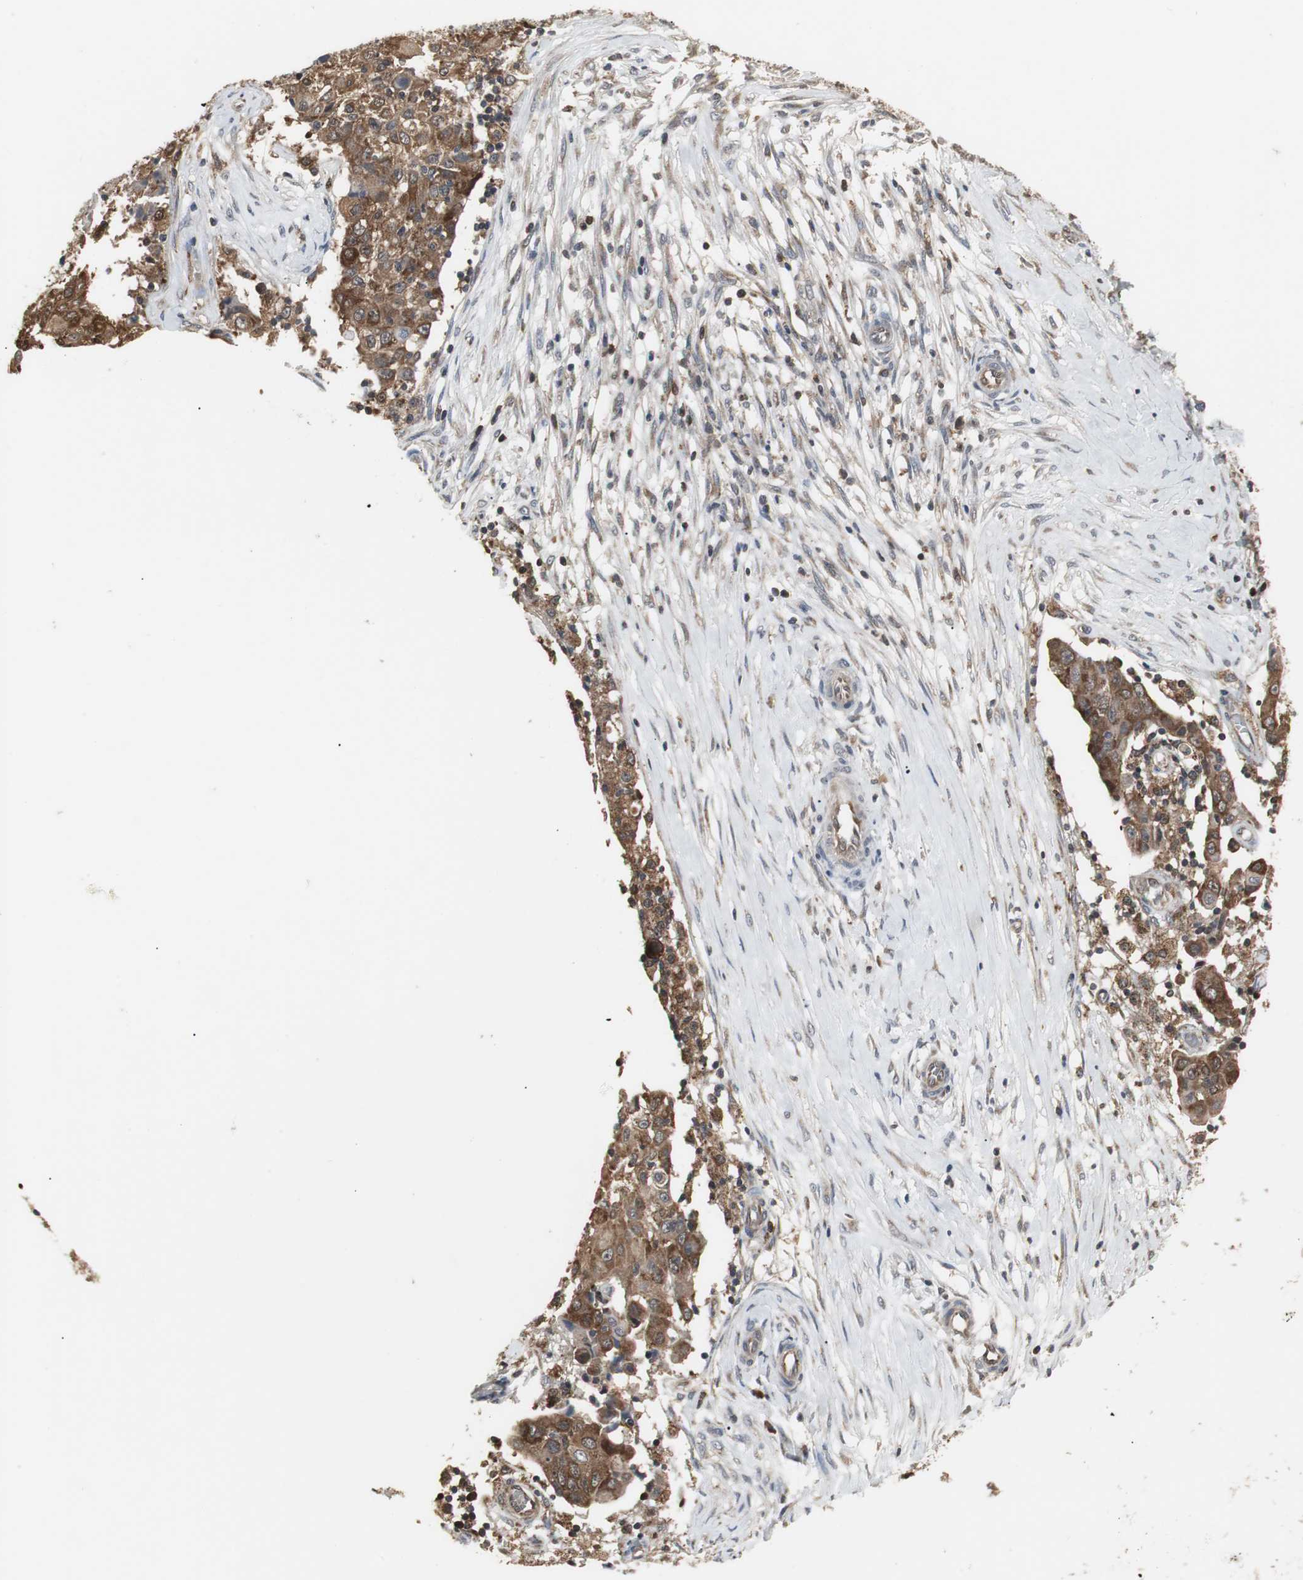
{"staining": {"intensity": "strong", "quantity": ">75%", "location": "cytoplasmic/membranous"}, "tissue": "ovarian cancer", "cell_type": "Tumor cells", "image_type": "cancer", "snomed": [{"axis": "morphology", "description": "Carcinoma, endometroid"}, {"axis": "topography", "description": "Ovary"}], "caption": "Ovarian cancer (endometroid carcinoma) was stained to show a protein in brown. There is high levels of strong cytoplasmic/membranous staining in approximately >75% of tumor cells.", "gene": "ZSCAN22", "patient": {"sex": "female", "age": 42}}